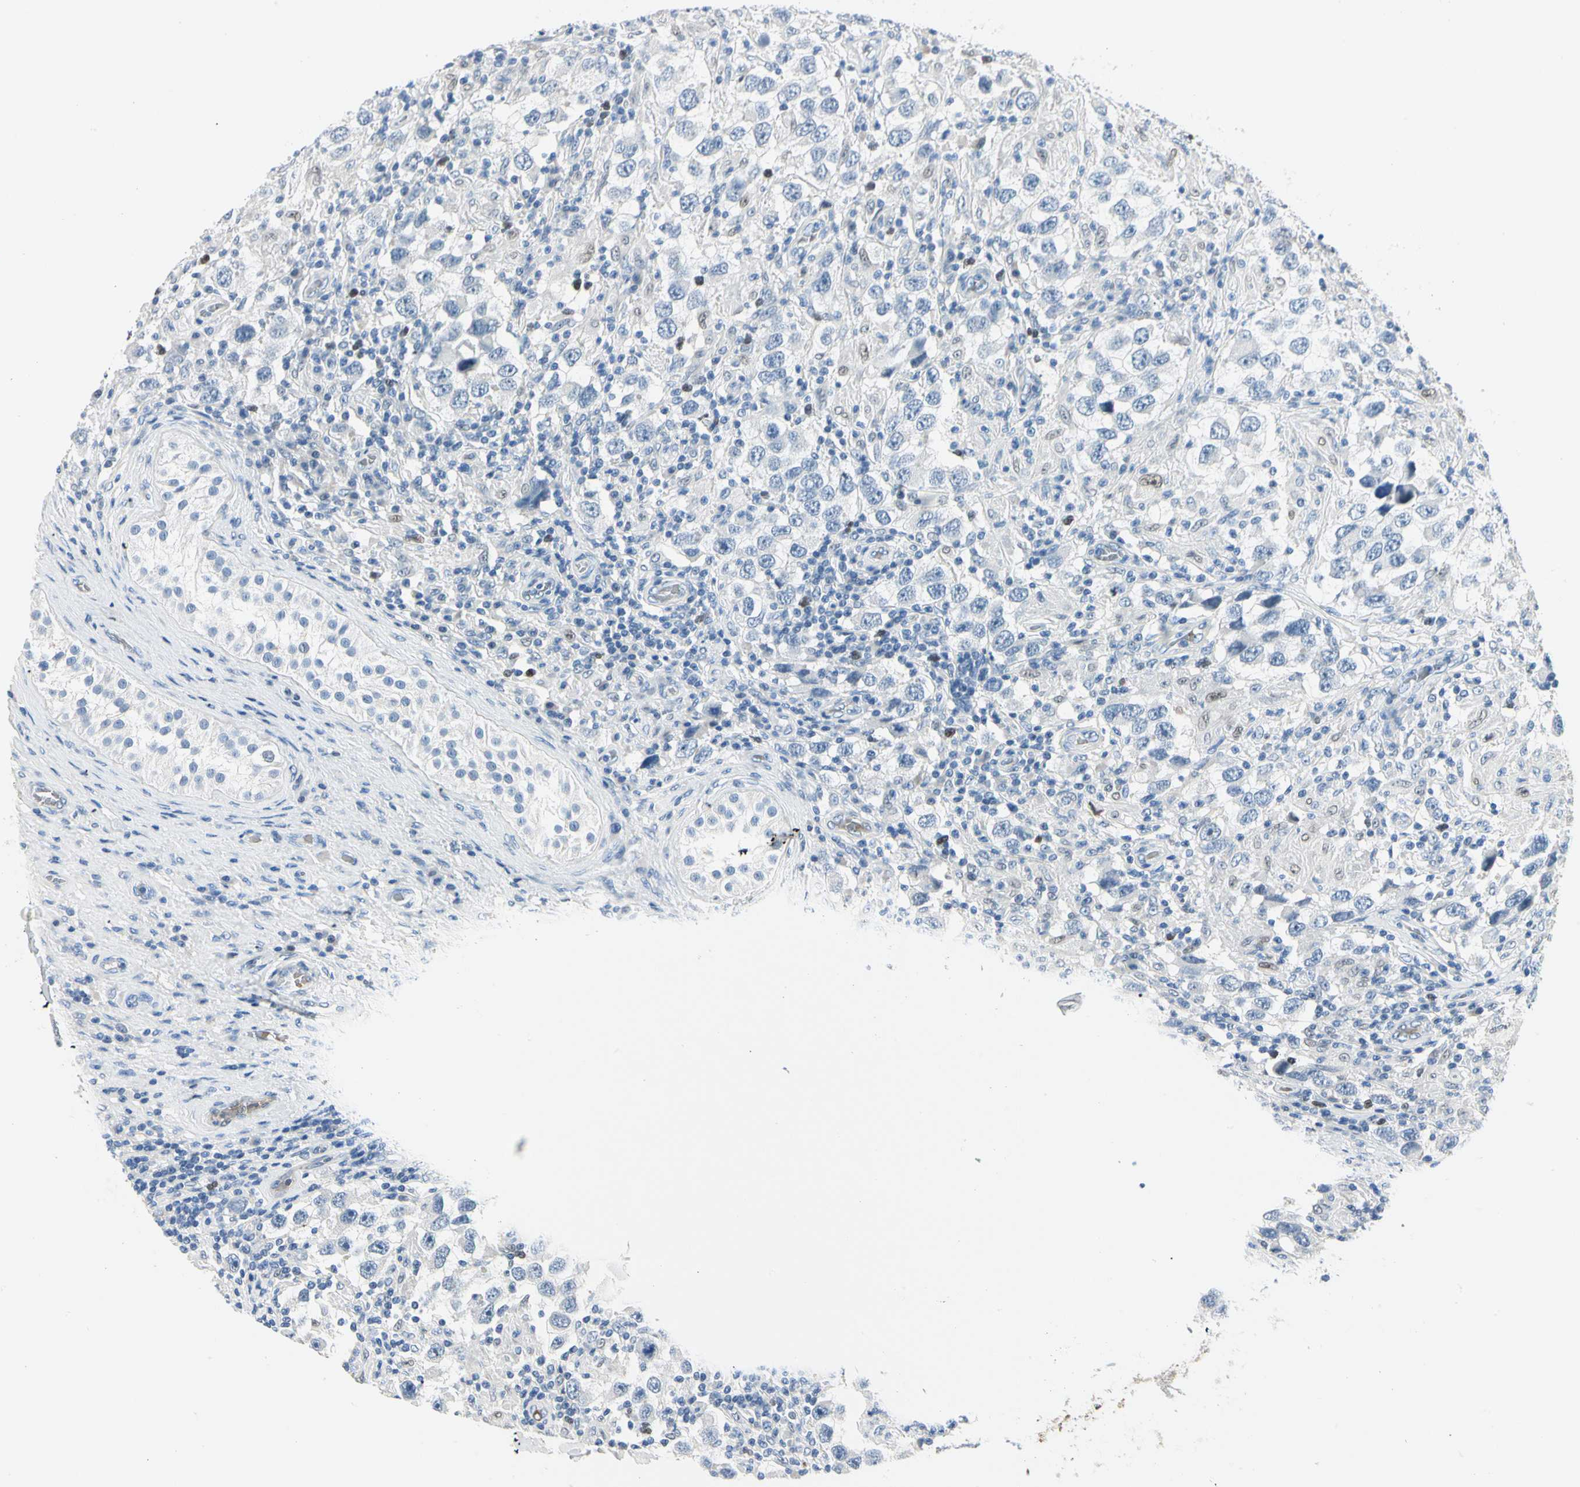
{"staining": {"intensity": "negative", "quantity": "none", "location": "none"}, "tissue": "testis cancer", "cell_type": "Tumor cells", "image_type": "cancer", "snomed": [{"axis": "morphology", "description": "Carcinoma, Embryonal, NOS"}, {"axis": "topography", "description": "Testis"}], "caption": "Tumor cells are negative for brown protein staining in testis cancer.", "gene": "CA1", "patient": {"sex": "male", "age": 21}}